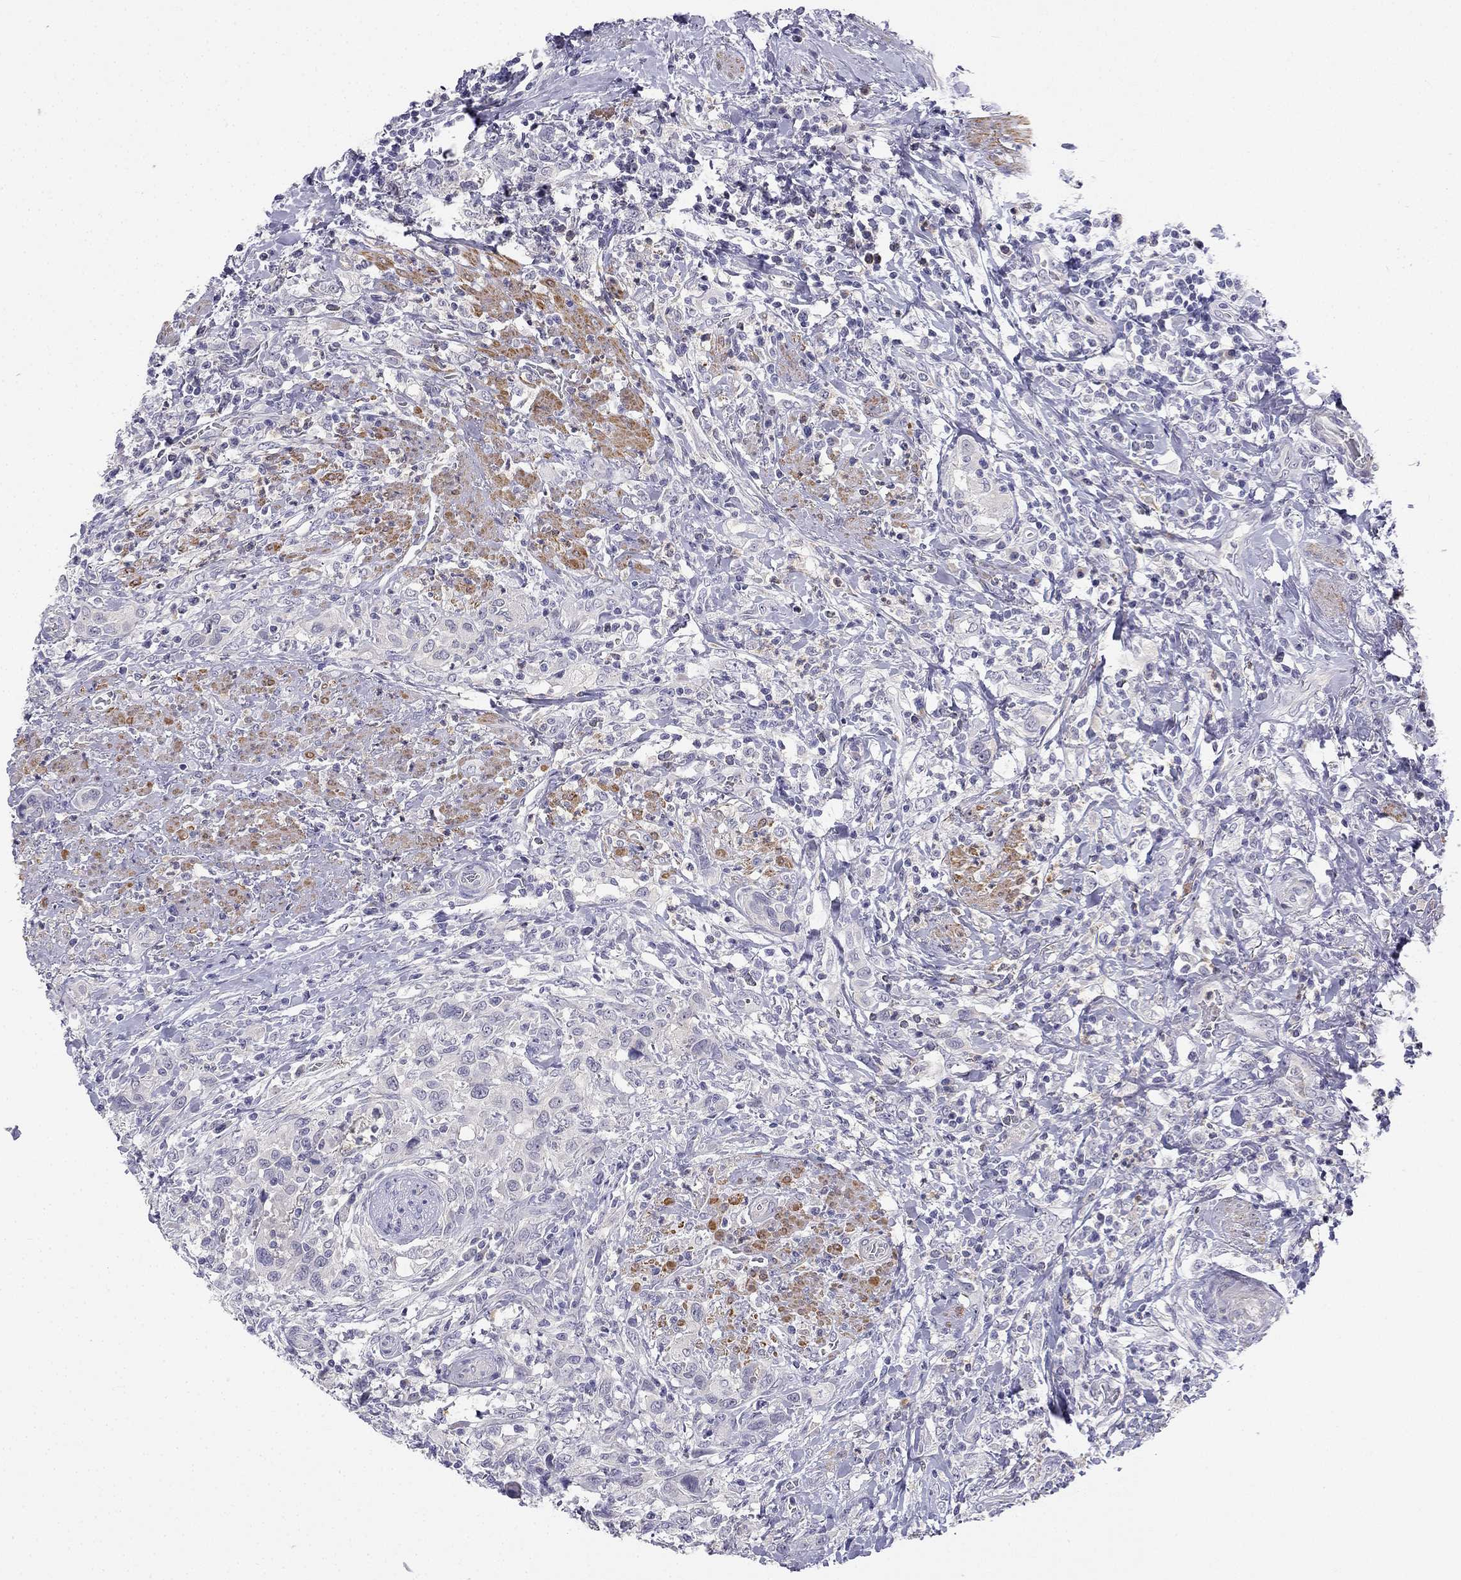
{"staining": {"intensity": "negative", "quantity": "none", "location": "none"}, "tissue": "urothelial cancer", "cell_type": "Tumor cells", "image_type": "cancer", "snomed": [{"axis": "morphology", "description": "Urothelial carcinoma, NOS"}, {"axis": "morphology", "description": "Urothelial carcinoma, High grade"}, {"axis": "topography", "description": "Urinary bladder"}], "caption": "The immunohistochemistry (IHC) histopathology image has no significant expression in tumor cells of urothelial carcinoma (high-grade) tissue. The staining is performed using DAB (3,3'-diaminobenzidine) brown chromogen with nuclei counter-stained in using hematoxylin.", "gene": "C16orf89", "patient": {"sex": "female", "age": 64}}